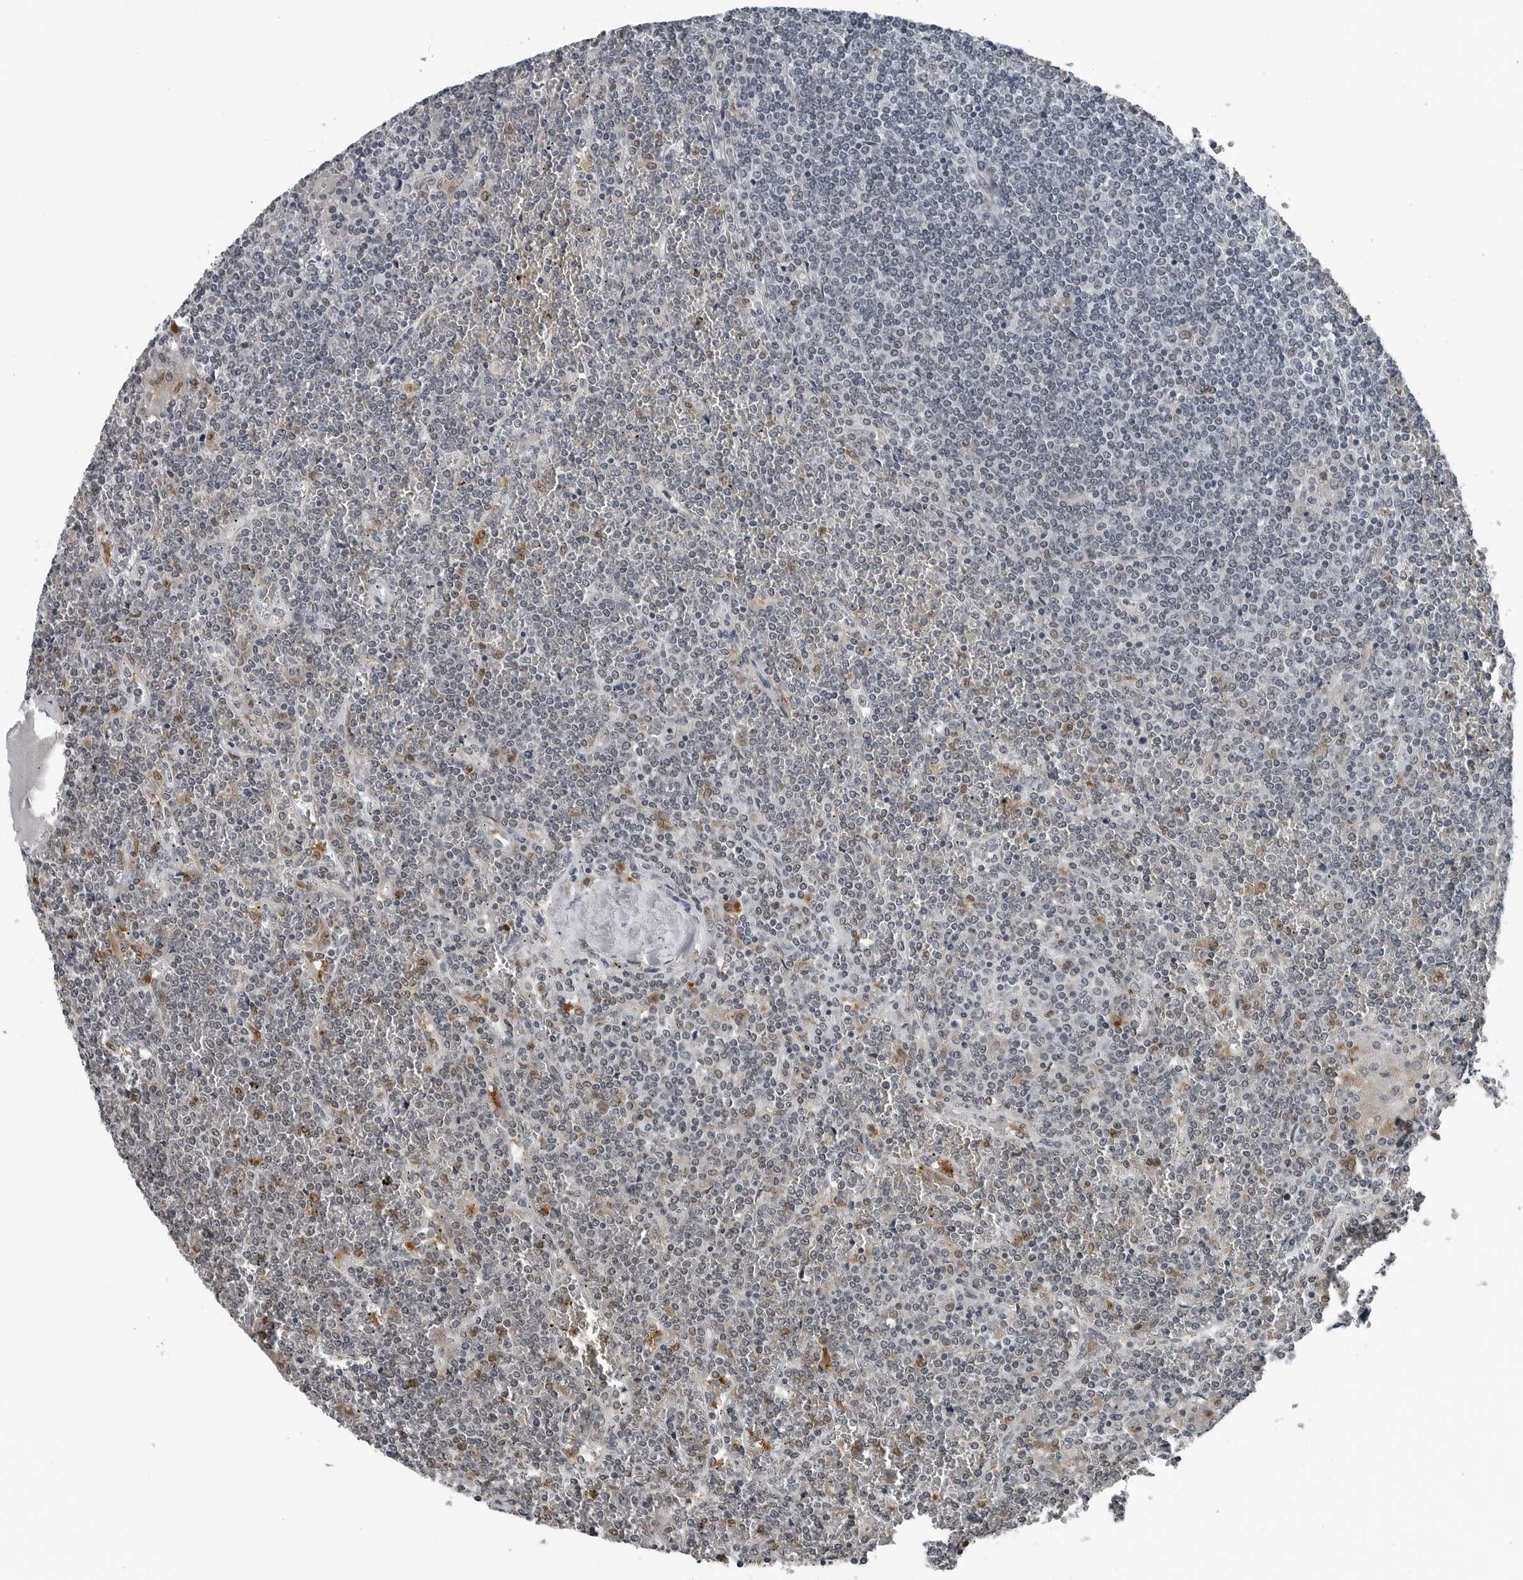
{"staining": {"intensity": "weak", "quantity": "25%-75%", "location": "nuclear"}, "tissue": "lymphoma", "cell_type": "Tumor cells", "image_type": "cancer", "snomed": [{"axis": "morphology", "description": "Malignant lymphoma, non-Hodgkin's type, Low grade"}, {"axis": "topography", "description": "Spleen"}], "caption": "Lymphoma tissue shows weak nuclear staining in approximately 25%-75% of tumor cells", "gene": "AKR1A1", "patient": {"sex": "female", "age": 19}}